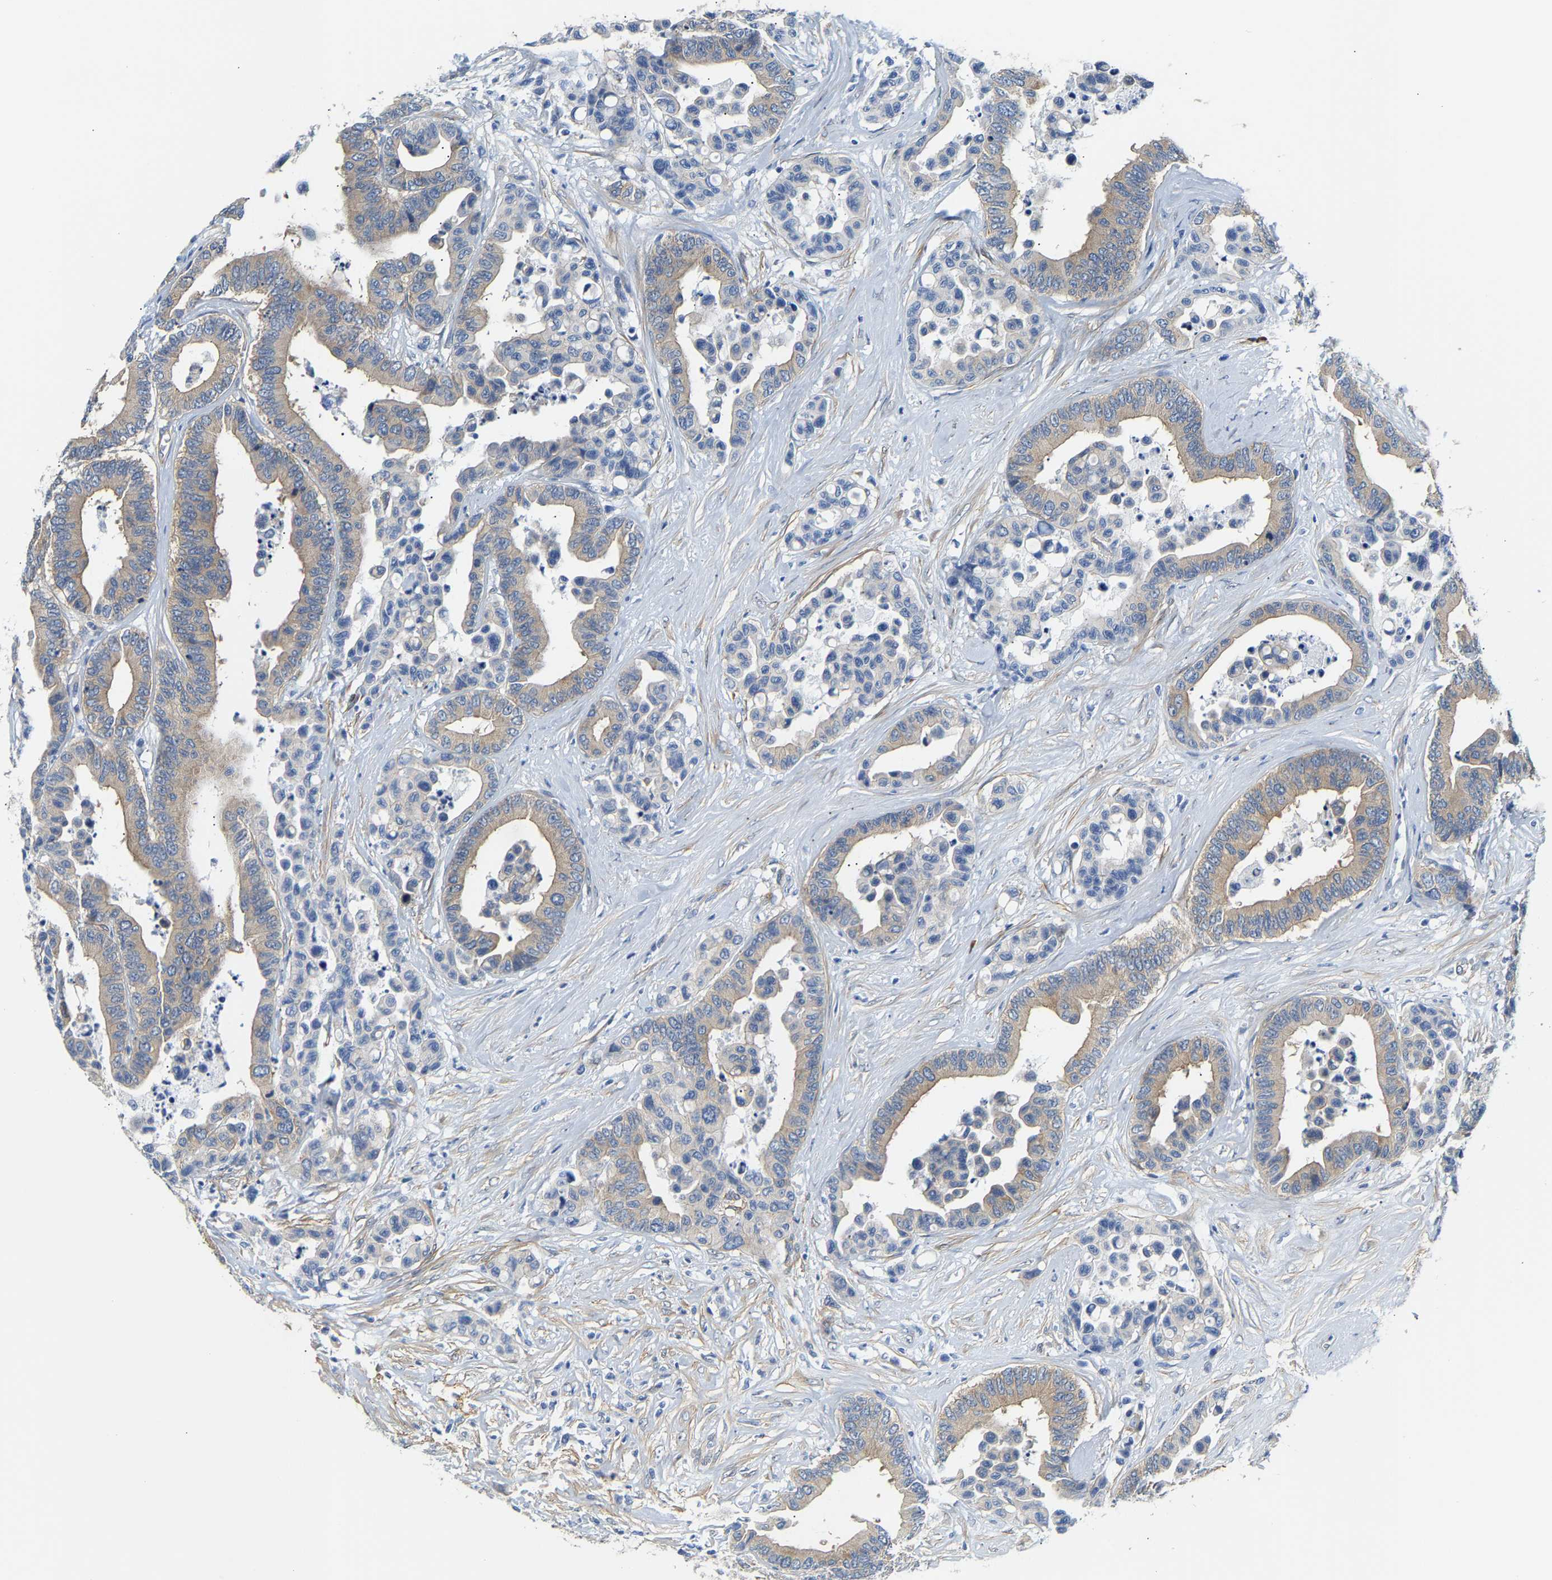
{"staining": {"intensity": "negative", "quantity": "none", "location": "none"}, "tissue": "colorectal cancer", "cell_type": "Tumor cells", "image_type": "cancer", "snomed": [{"axis": "morphology", "description": "Normal tissue, NOS"}, {"axis": "morphology", "description": "Adenocarcinoma, NOS"}, {"axis": "topography", "description": "Colon"}], "caption": "This is an immunohistochemistry histopathology image of human adenocarcinoma (colorectal). There is no positivity in tumor cells.", "gene": "PAWR", "patient": {"sex": "male", "age": 82}}